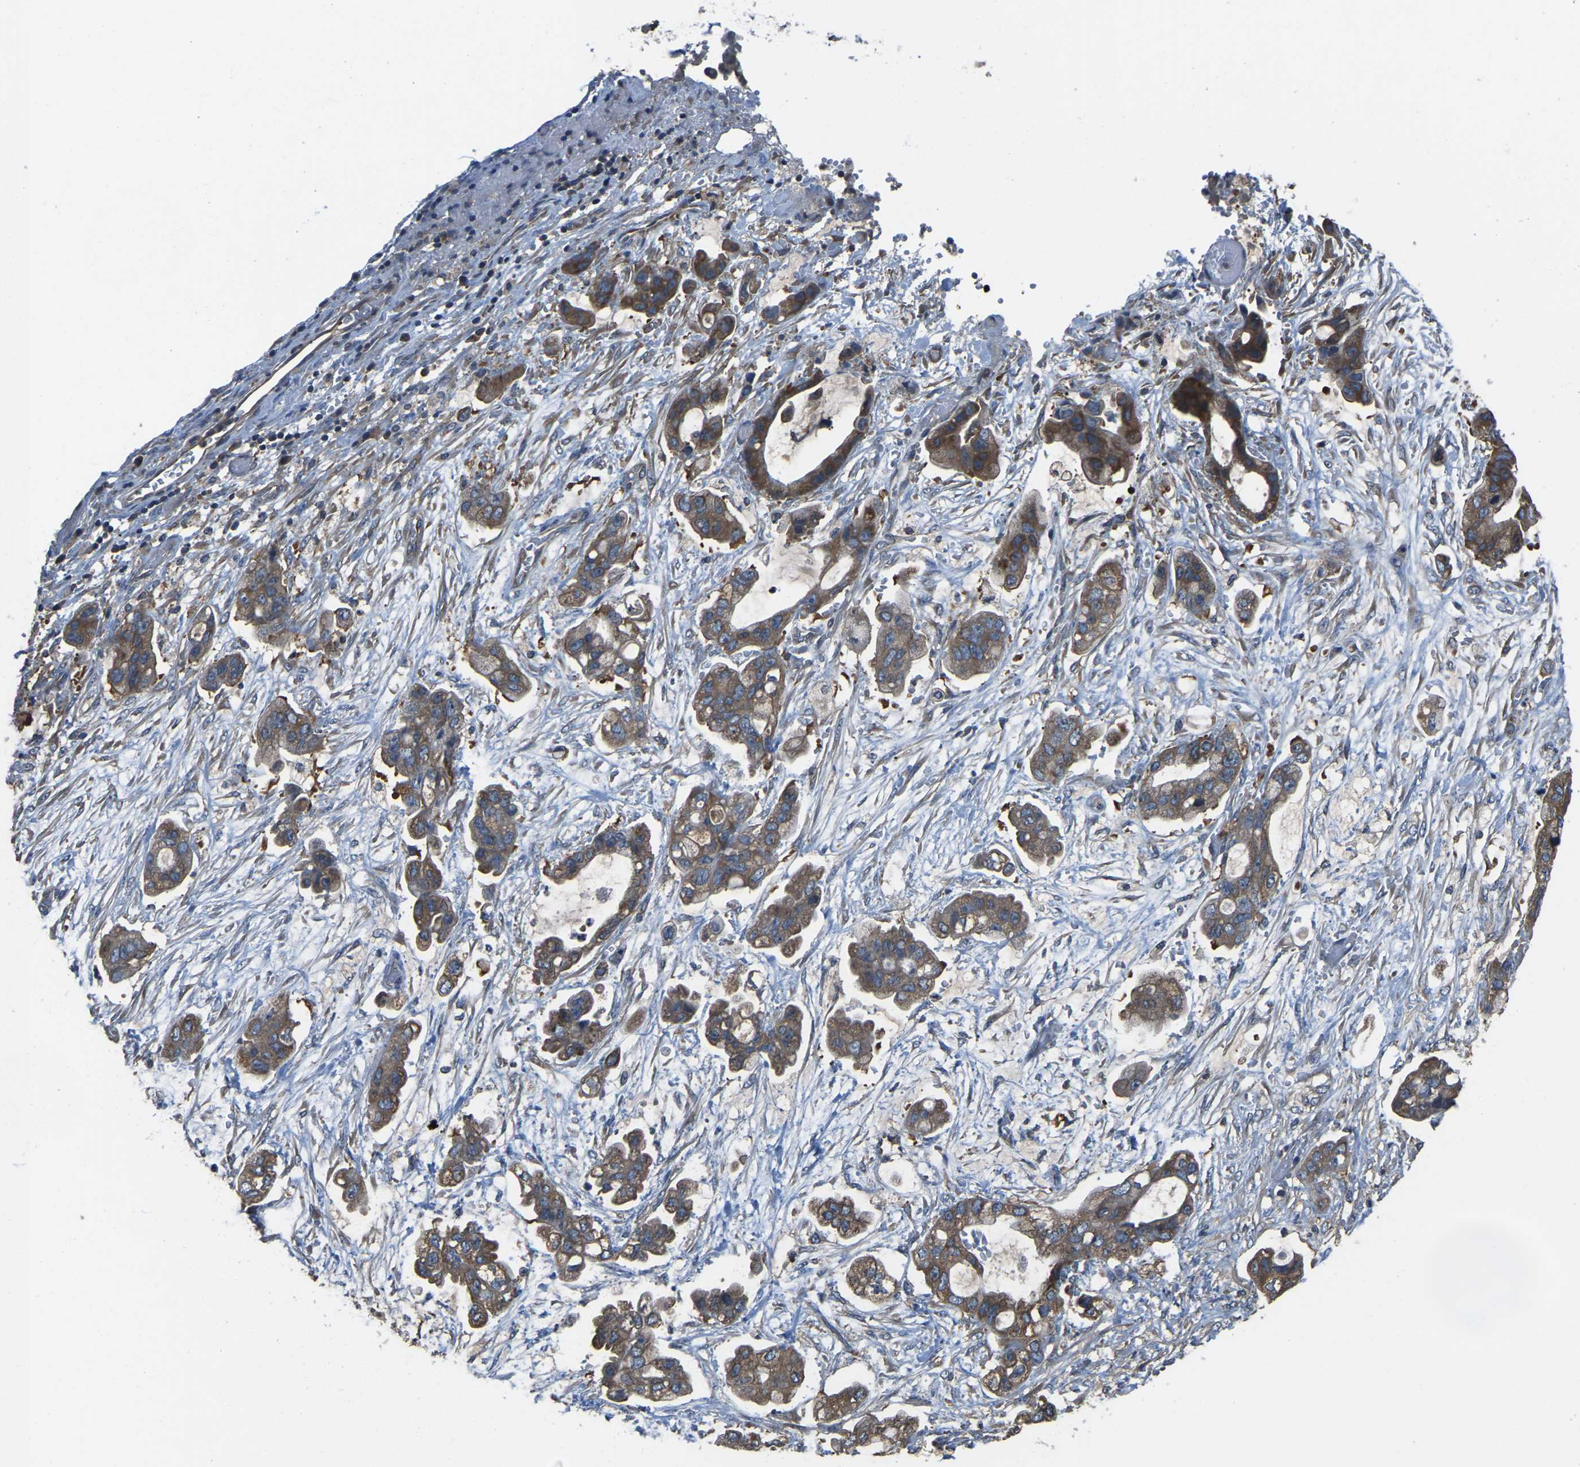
{"staining": {"intensity": "moderate", "quantity": ">75%", "location": "cytoplasmic/membranous"}, "tissue": "stomach cancer", "cell_type": "Tumor cells", "image_type": "cancer", "snomed": [{"axis": "morphology", "description": "Adenocarcinoma, NOS"}, {"axis": "topography", "description": "Stomach"}], "caption": "Human stomach cancer (adenocarcinoma) stained with a brown dye shows moderate cytoplasmic/membranous positive staining in approximately >75% of tumor cells.", "gene": "AIMP1", "patient": {"sex": "male", "age": 62}}